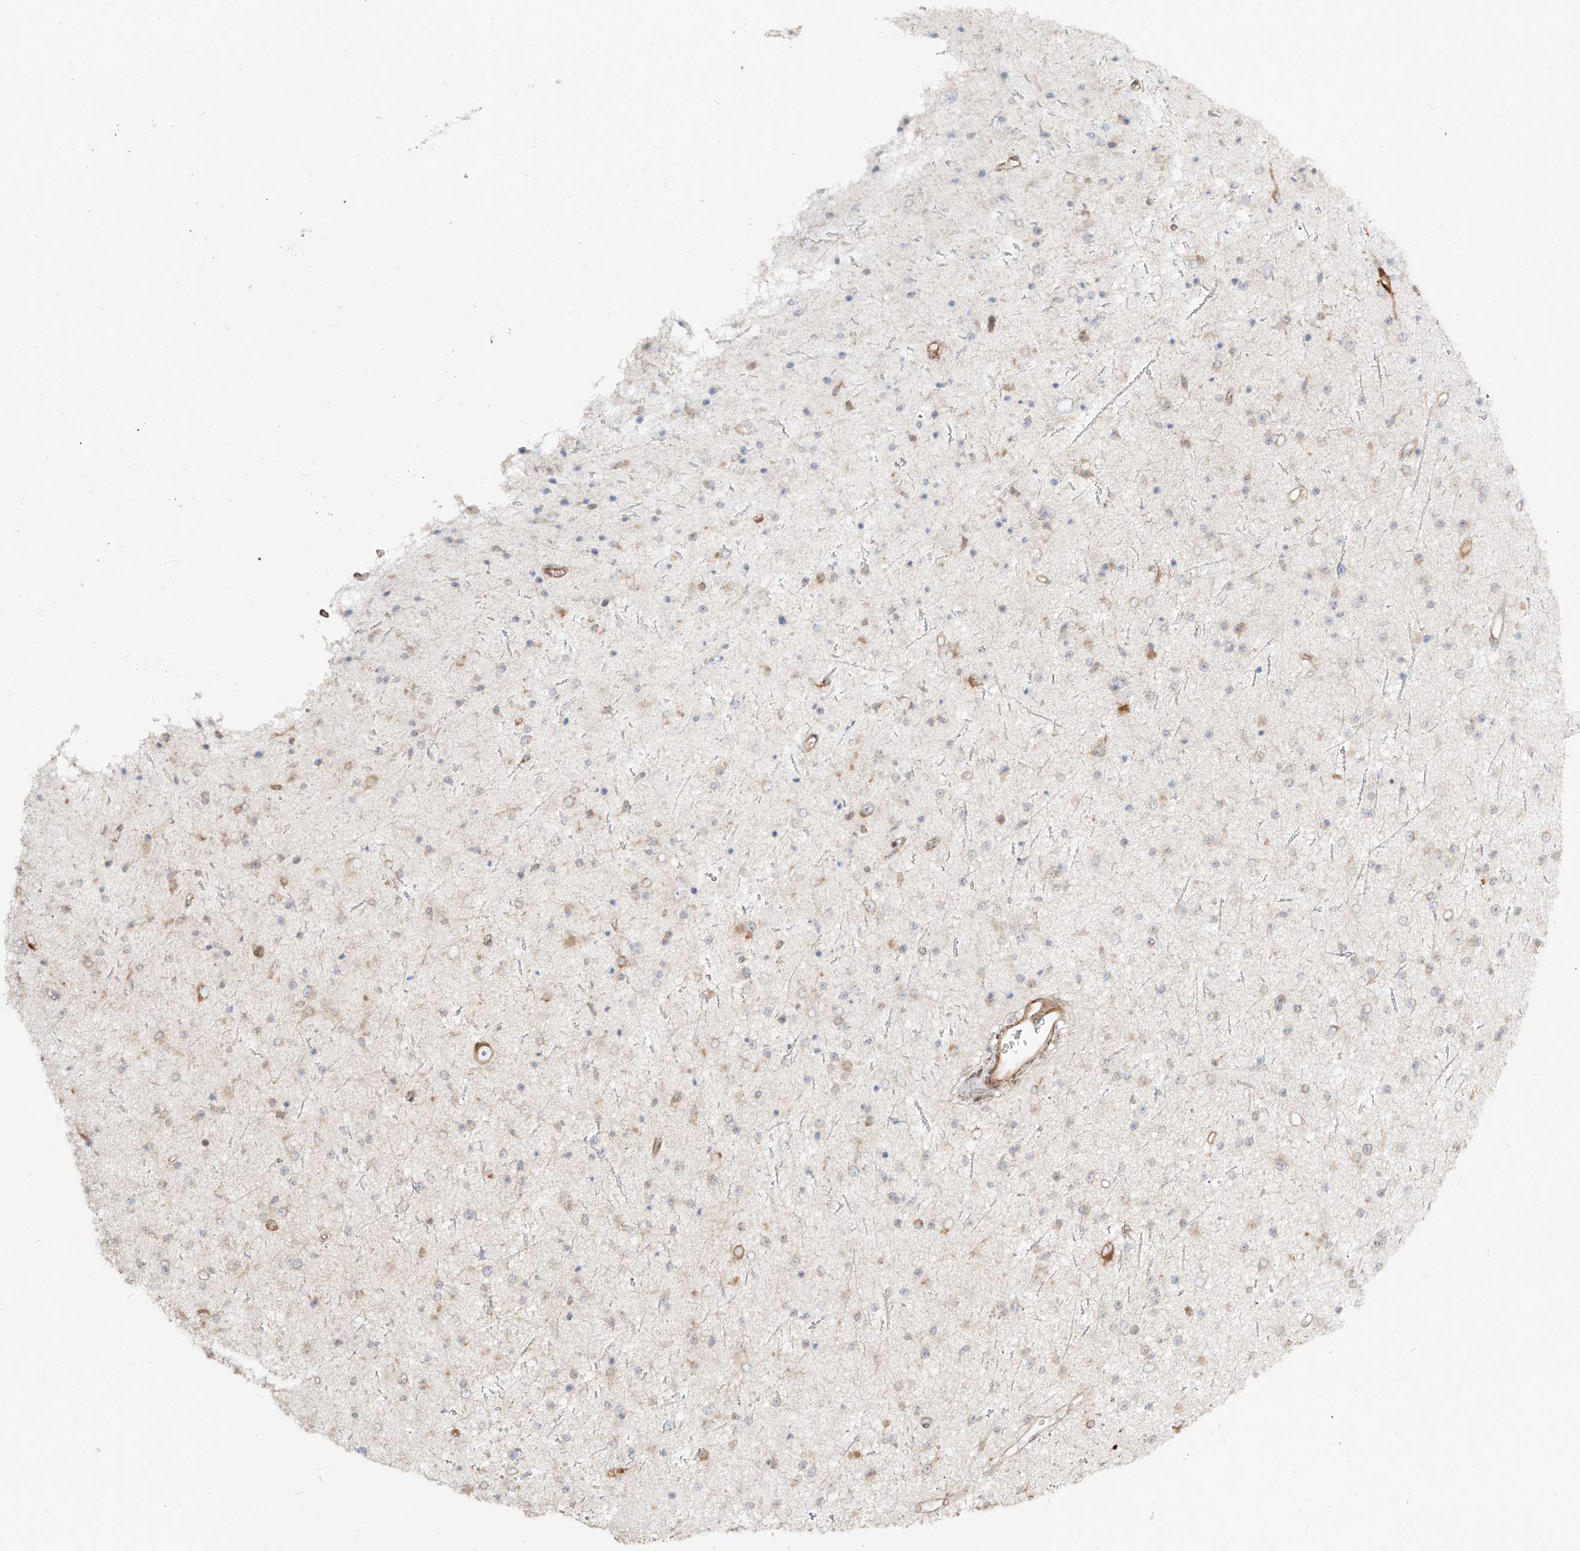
{"staining": {"intensity": "negative", "quantity": "none", "location": "none"}, "tissue": "glioma", "cell_type": "Tumor cells", "image_type": "cancer", "snomed": [{"axis": "morphology", "description": "Glioma, malignant, Low grade"}, {"axis": "topography", "description": "Cerebral cortex"}], "caption": "Tumor cells show no significant protein positivity in glioma. (Immunohistochemistry (ihc), brightfield microscopy, high magnification).", "gene": "UBE2K", "patient": {"sex": "female", "age": 39}}